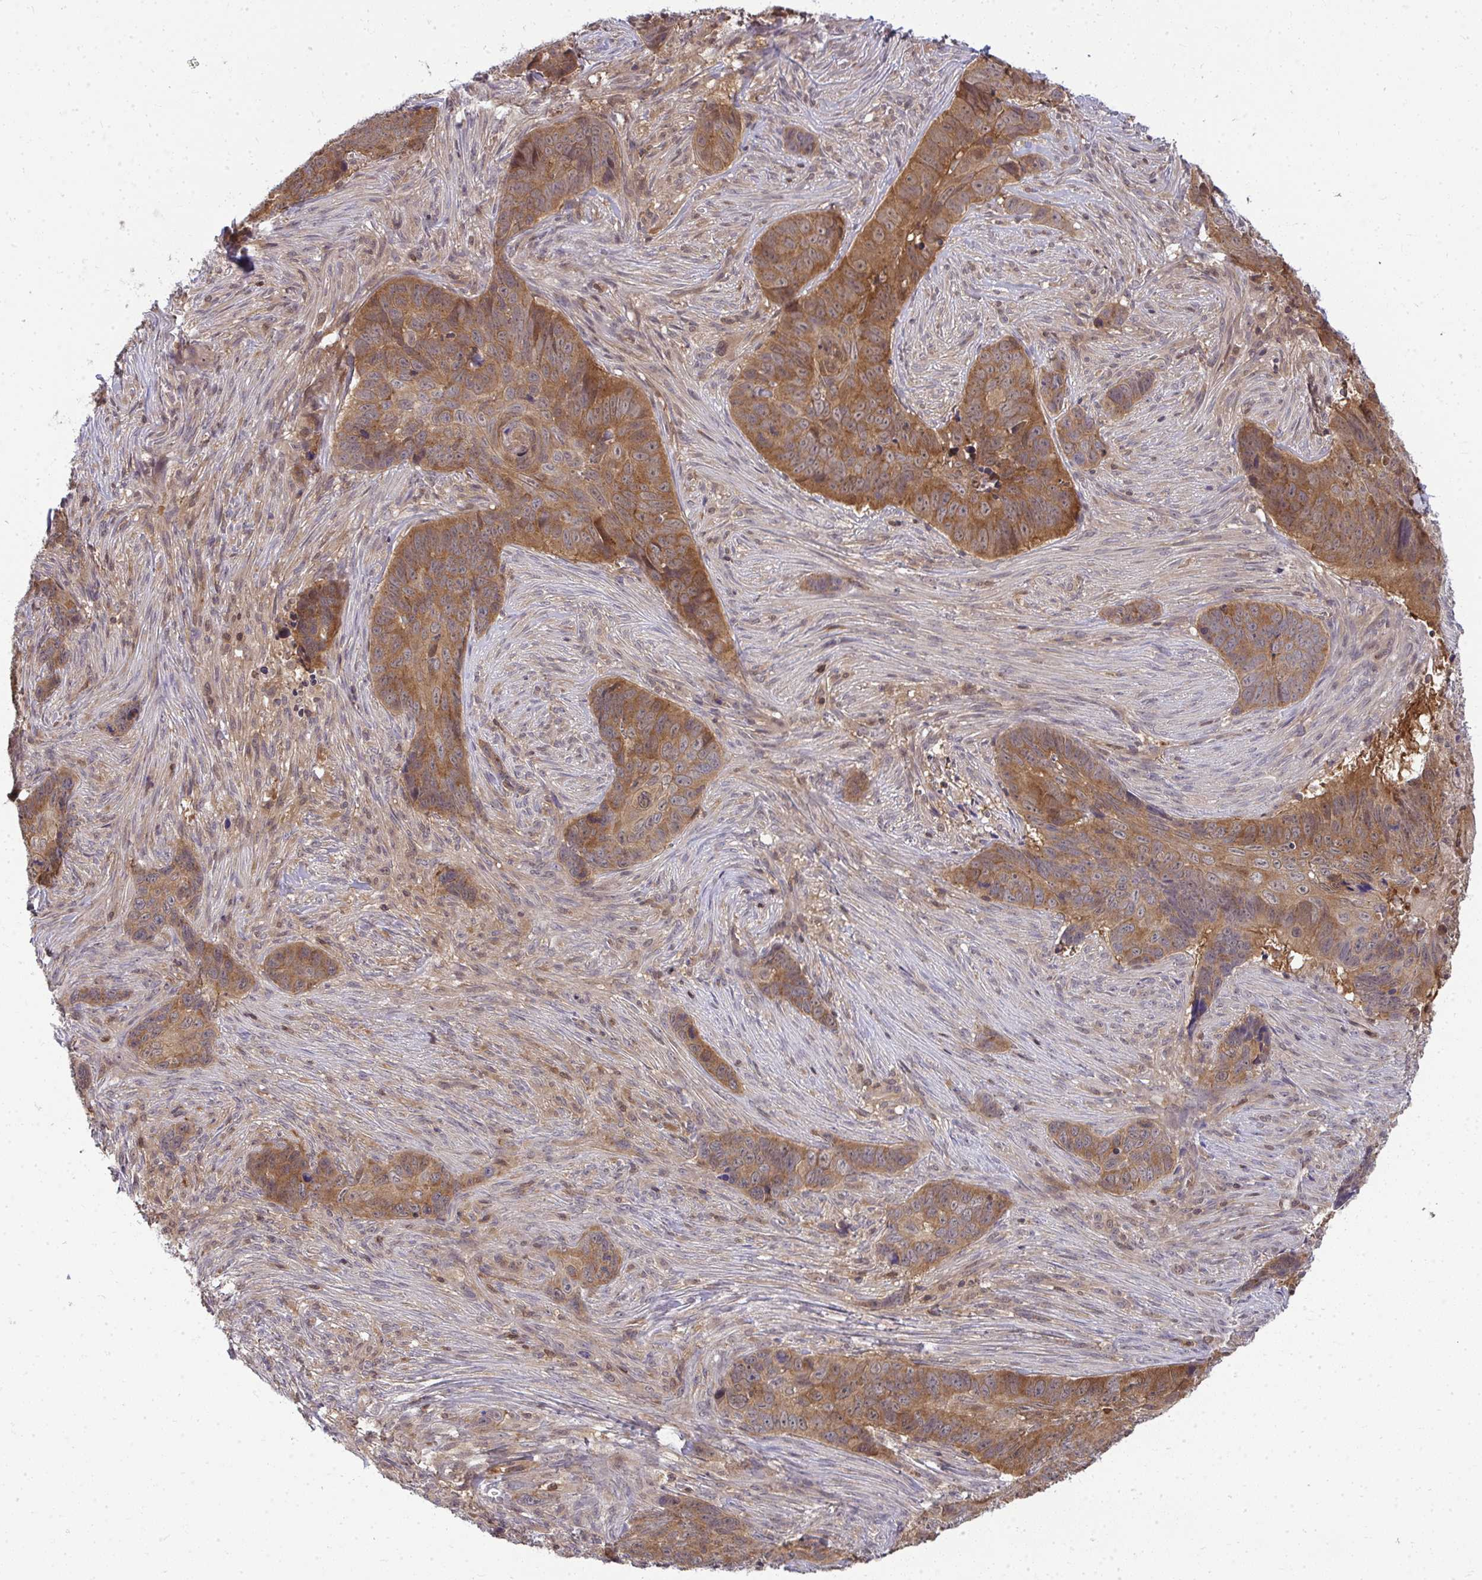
{"staining": {"intensity": "moderate", "quantity": ">75%", "location": "cytoplasmic/membranous"}, "tissue": "skin cancer", "cell_type": "Tumor cells", "image_type": "cancer", "snomed": [{"axis": "morphology", "description": "Basal cell carcinoma"}, {"axis": "topography", "description": "Skin"}], "caption": "The immunohistochemical stain shows moderate cytoplasmic/membranous expression in tumor cells of skin cancer (basal cell carcinoma) tissue.", "gene": "HDHD2", "patient": {"sex": "female", "age": 82}}